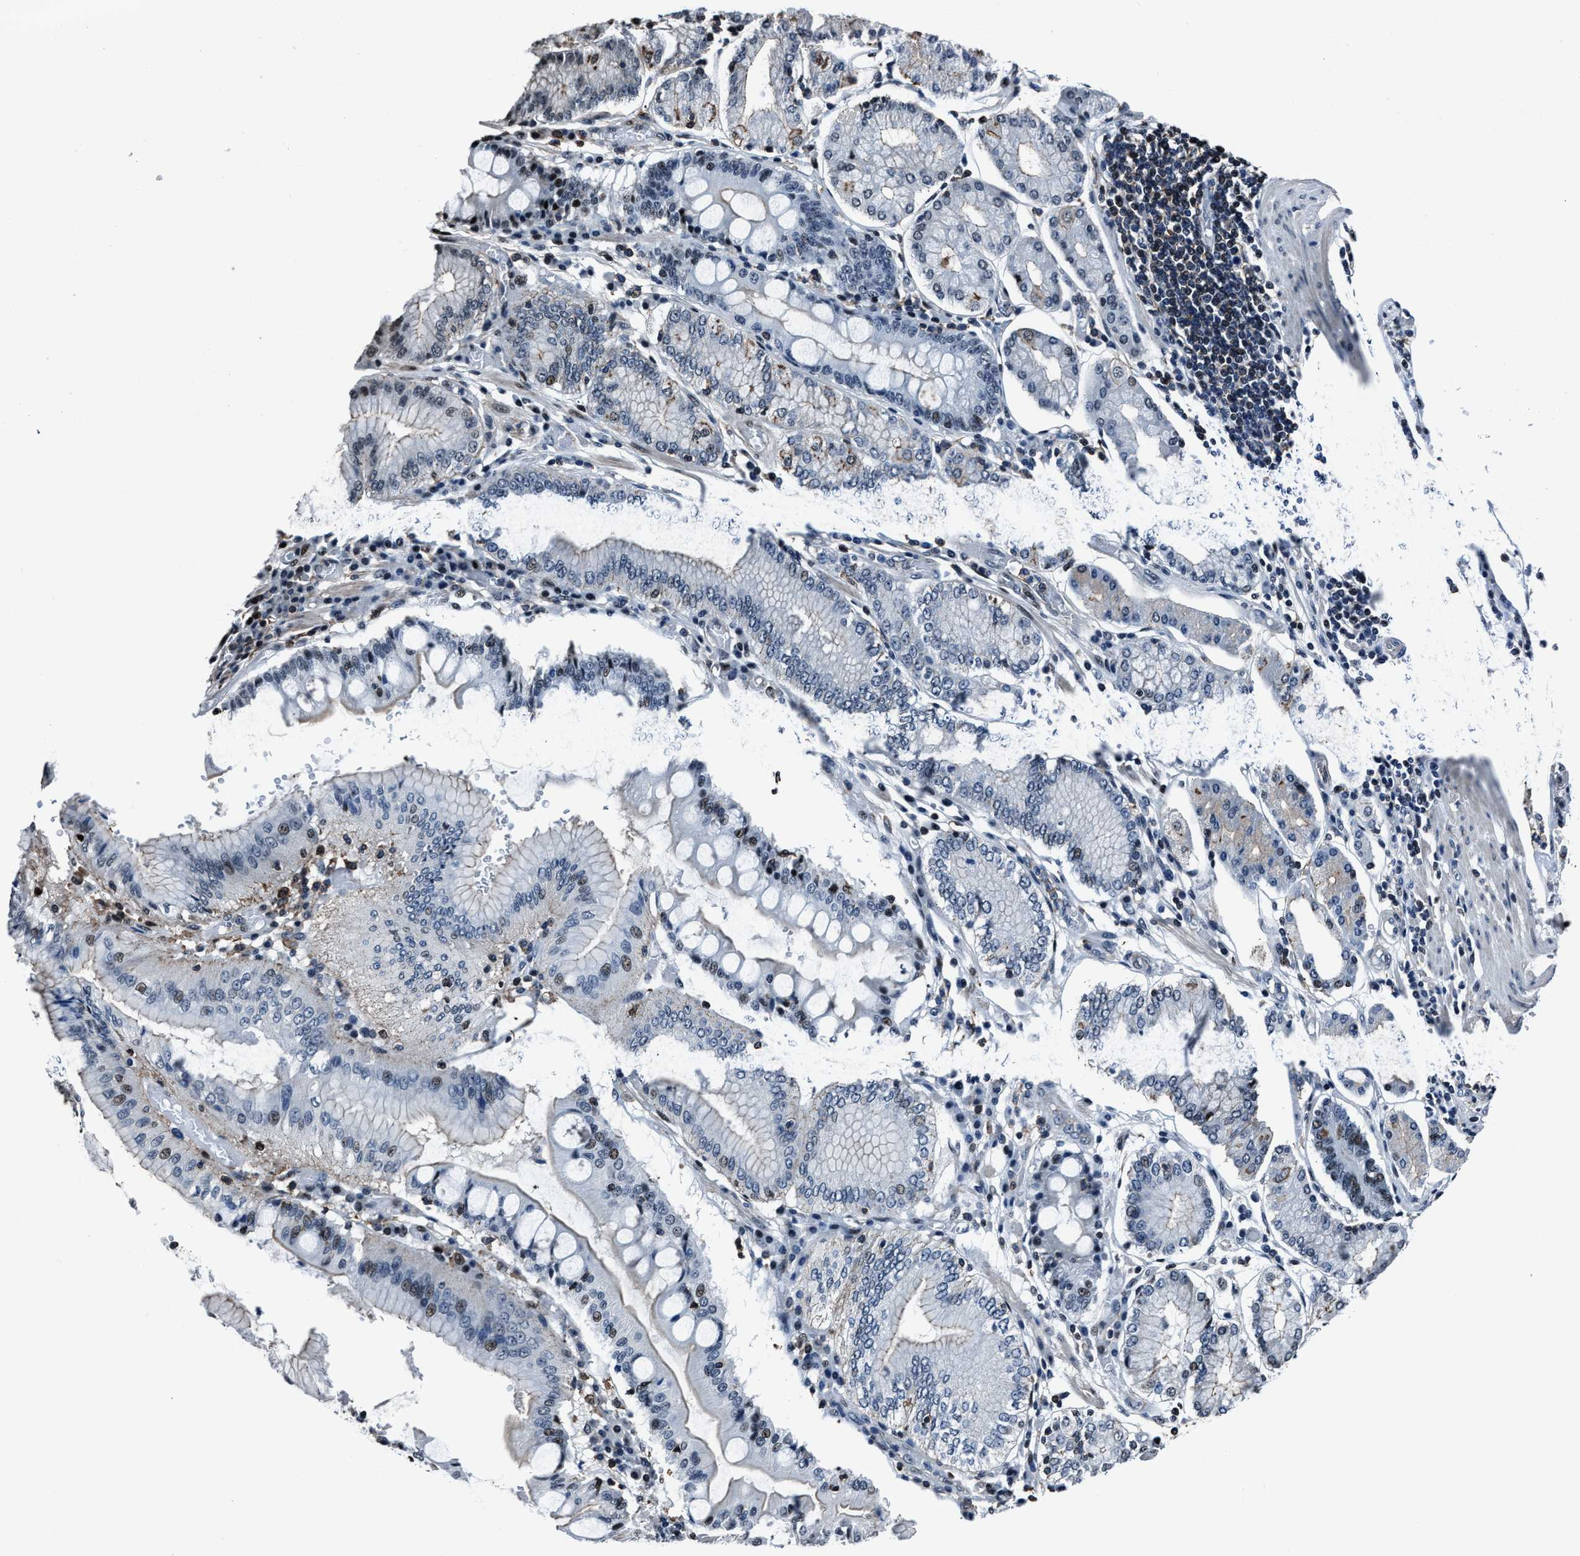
{"staining": {"intensity": "weak", "quantity": "<25%", "location": "nuclear"}, "tissue": "stomach cancer", "cell_type": "Tumor cells", "image_type": "cancer", "snomed": [{"axis": "morphology", "description": "Adenocarcinoma, NOS"}, {"axis": "topography", "description": "Stomach"}], "caption": "IHC histopathology image of stomach adenocarcinoma stained for a protein (brown), which reveals no staining in tumor cells.", "gene": "PPIE", "patient": {"sex": "female", "age": 73}}